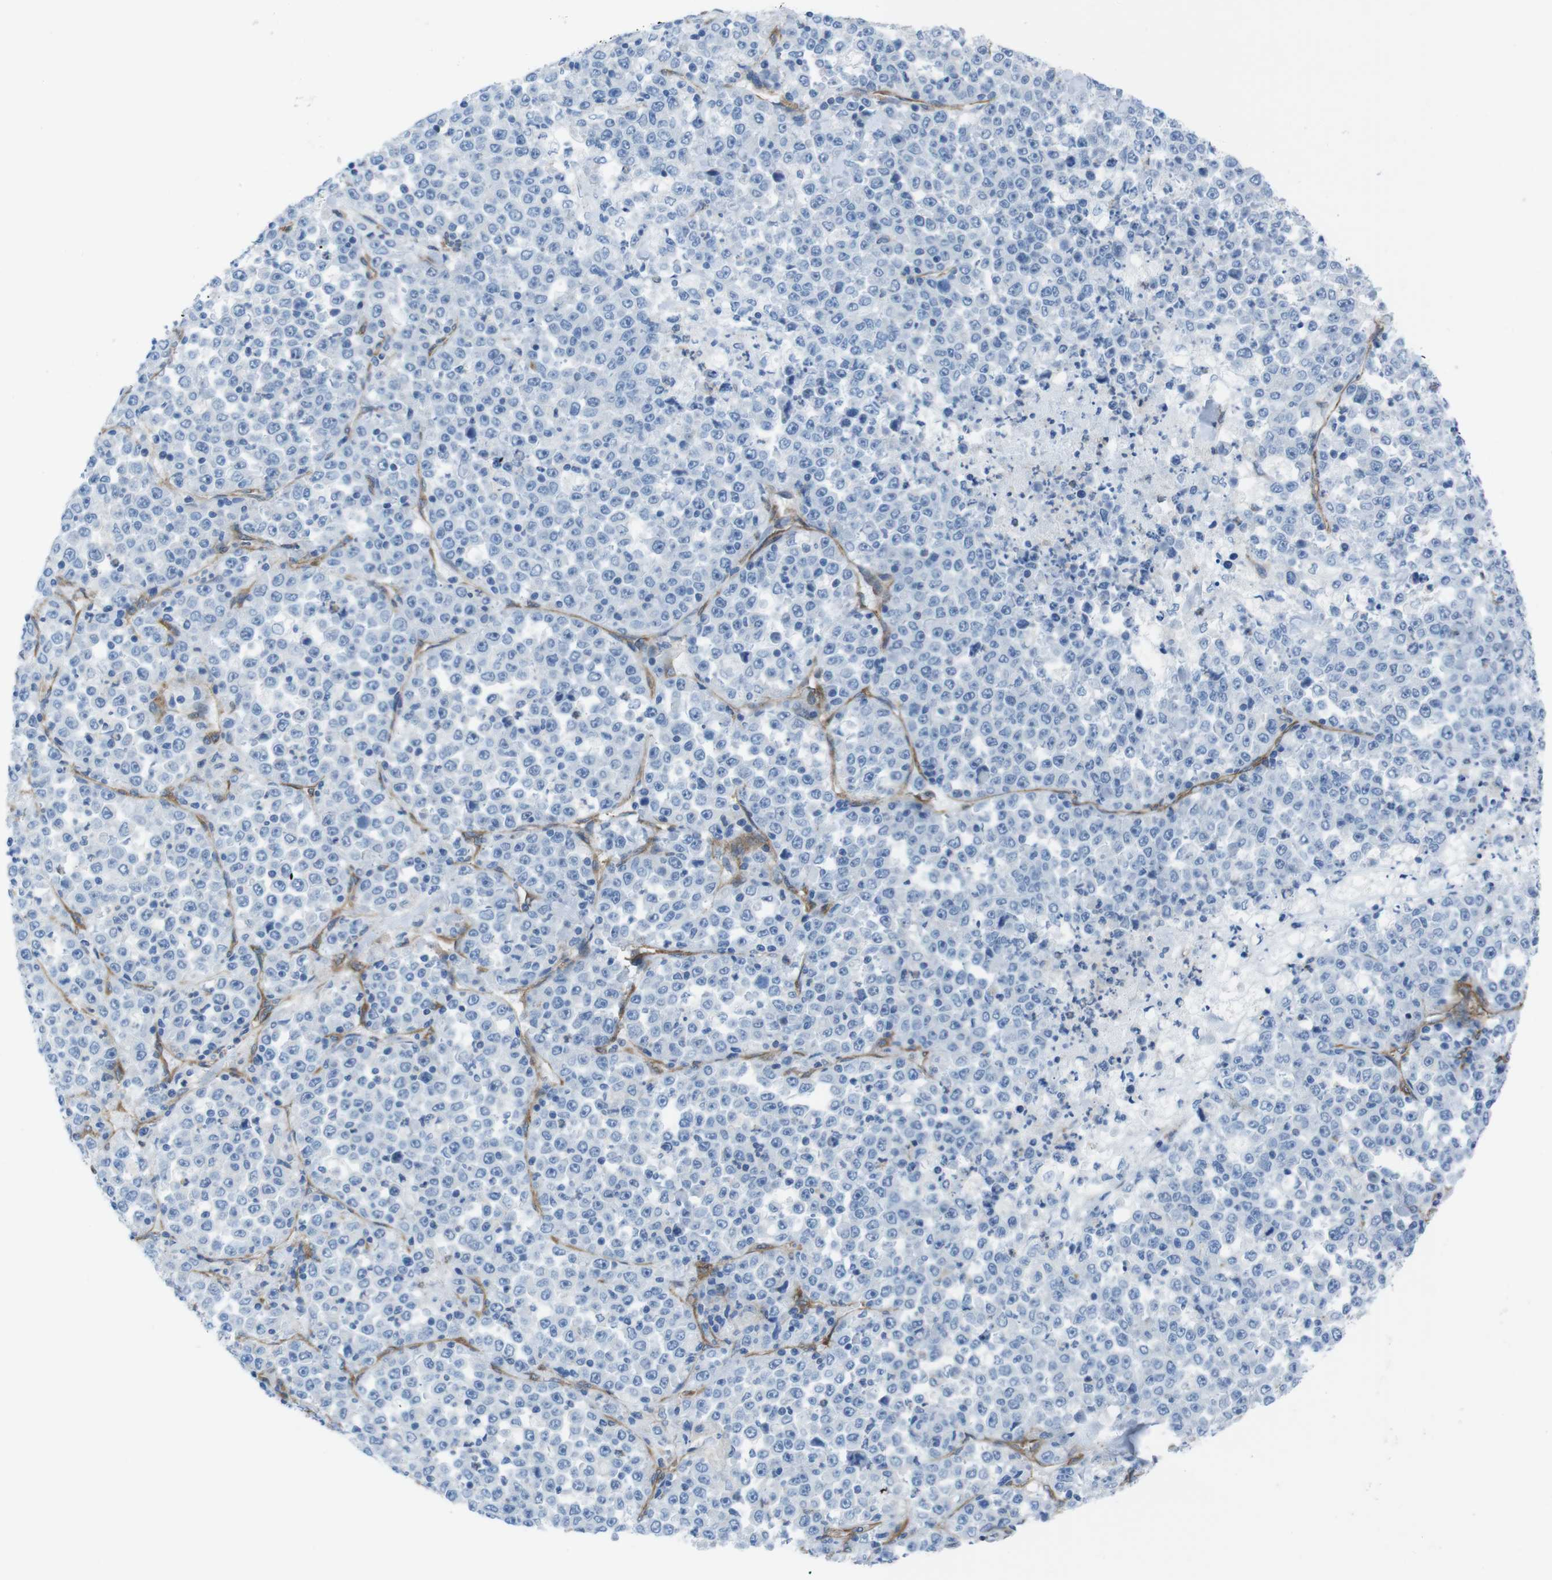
{"staining": {"intensity": "negative", "quantity": "none", "location": "none"}, "tissue": "stomach cancer", "cell_type": "Tumor cells", "image_type": "cancer", "snomed": [{"axis": "morphology", "description": "Normal tissue, NOS"}, {"axis": "morphology", "description": "Adenocarcinoma, NOS"}, {"axis": "topography", "description": "Stomach, upper"}, {"axis": "topography", "description": "Stomach"}], "caption": "Immunohistochemistry micrograph of neoplastic tissue: adenocarcinoma (stomach) stained with DAB (3,3'-diaminobenzidine) exhibits no significant protein staining in tumor cells.", "gene": "DIAPH2", "patient": {"sex": "male", "age": 59}}